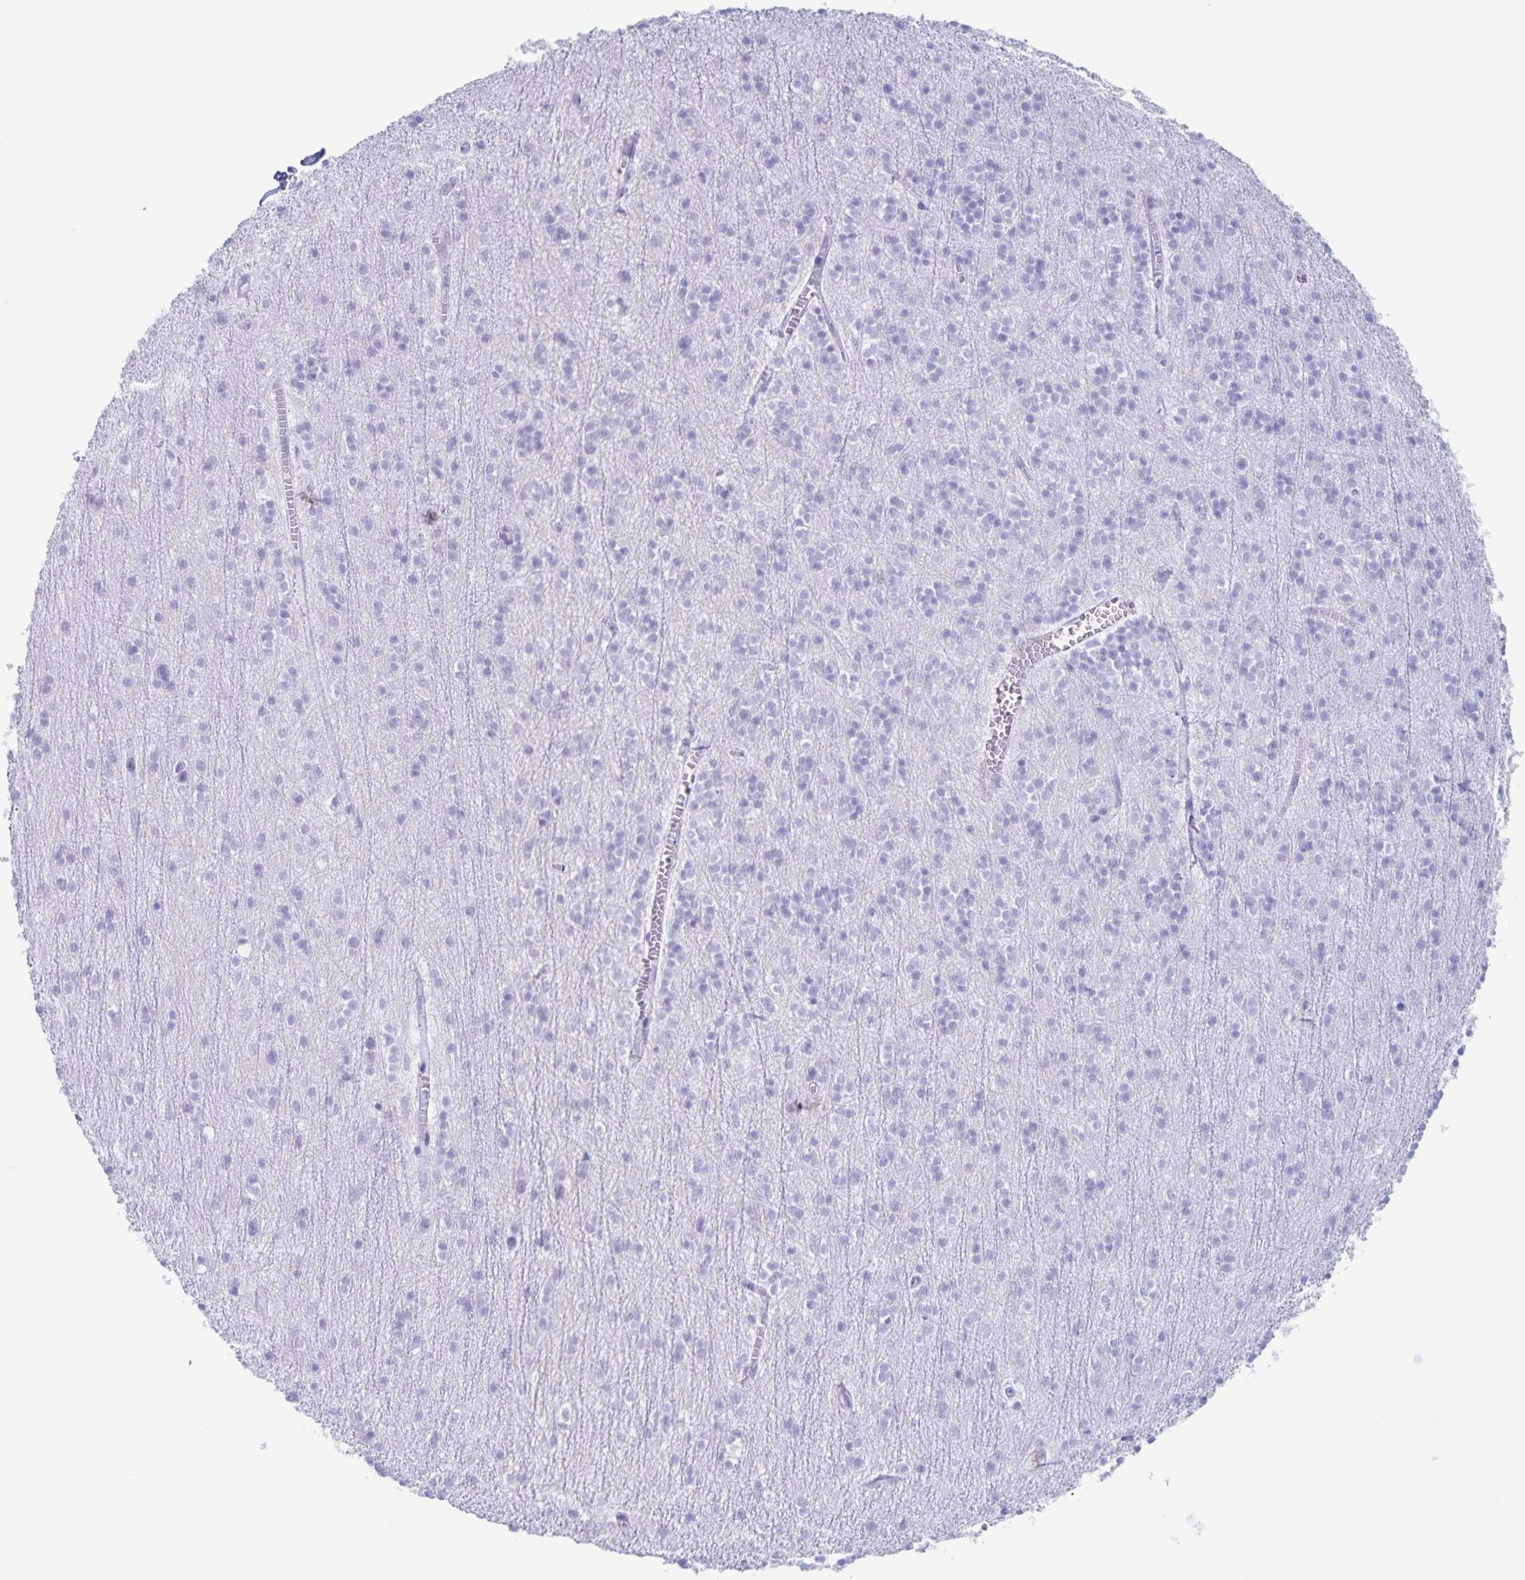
{"staining": {"intensity": "negative", "quantity": "none", "location": "none"}, "tissue": "cerebellum", "cell_type": "Cells in granular layer", "image_type": "normal", "snomed": [{"axis": "morphology", "description": "Normal tissue, NOS"}, {"axis": "topography", "description": "Cerebellum"}], "caption": "The immunohistochemistry histopathology image has no significant staining in cells in granular layer of cerebellum. Nuclei are stained in blue.", "gene": "C12orf56", "patient": {"sex": "male", "age": 54}}